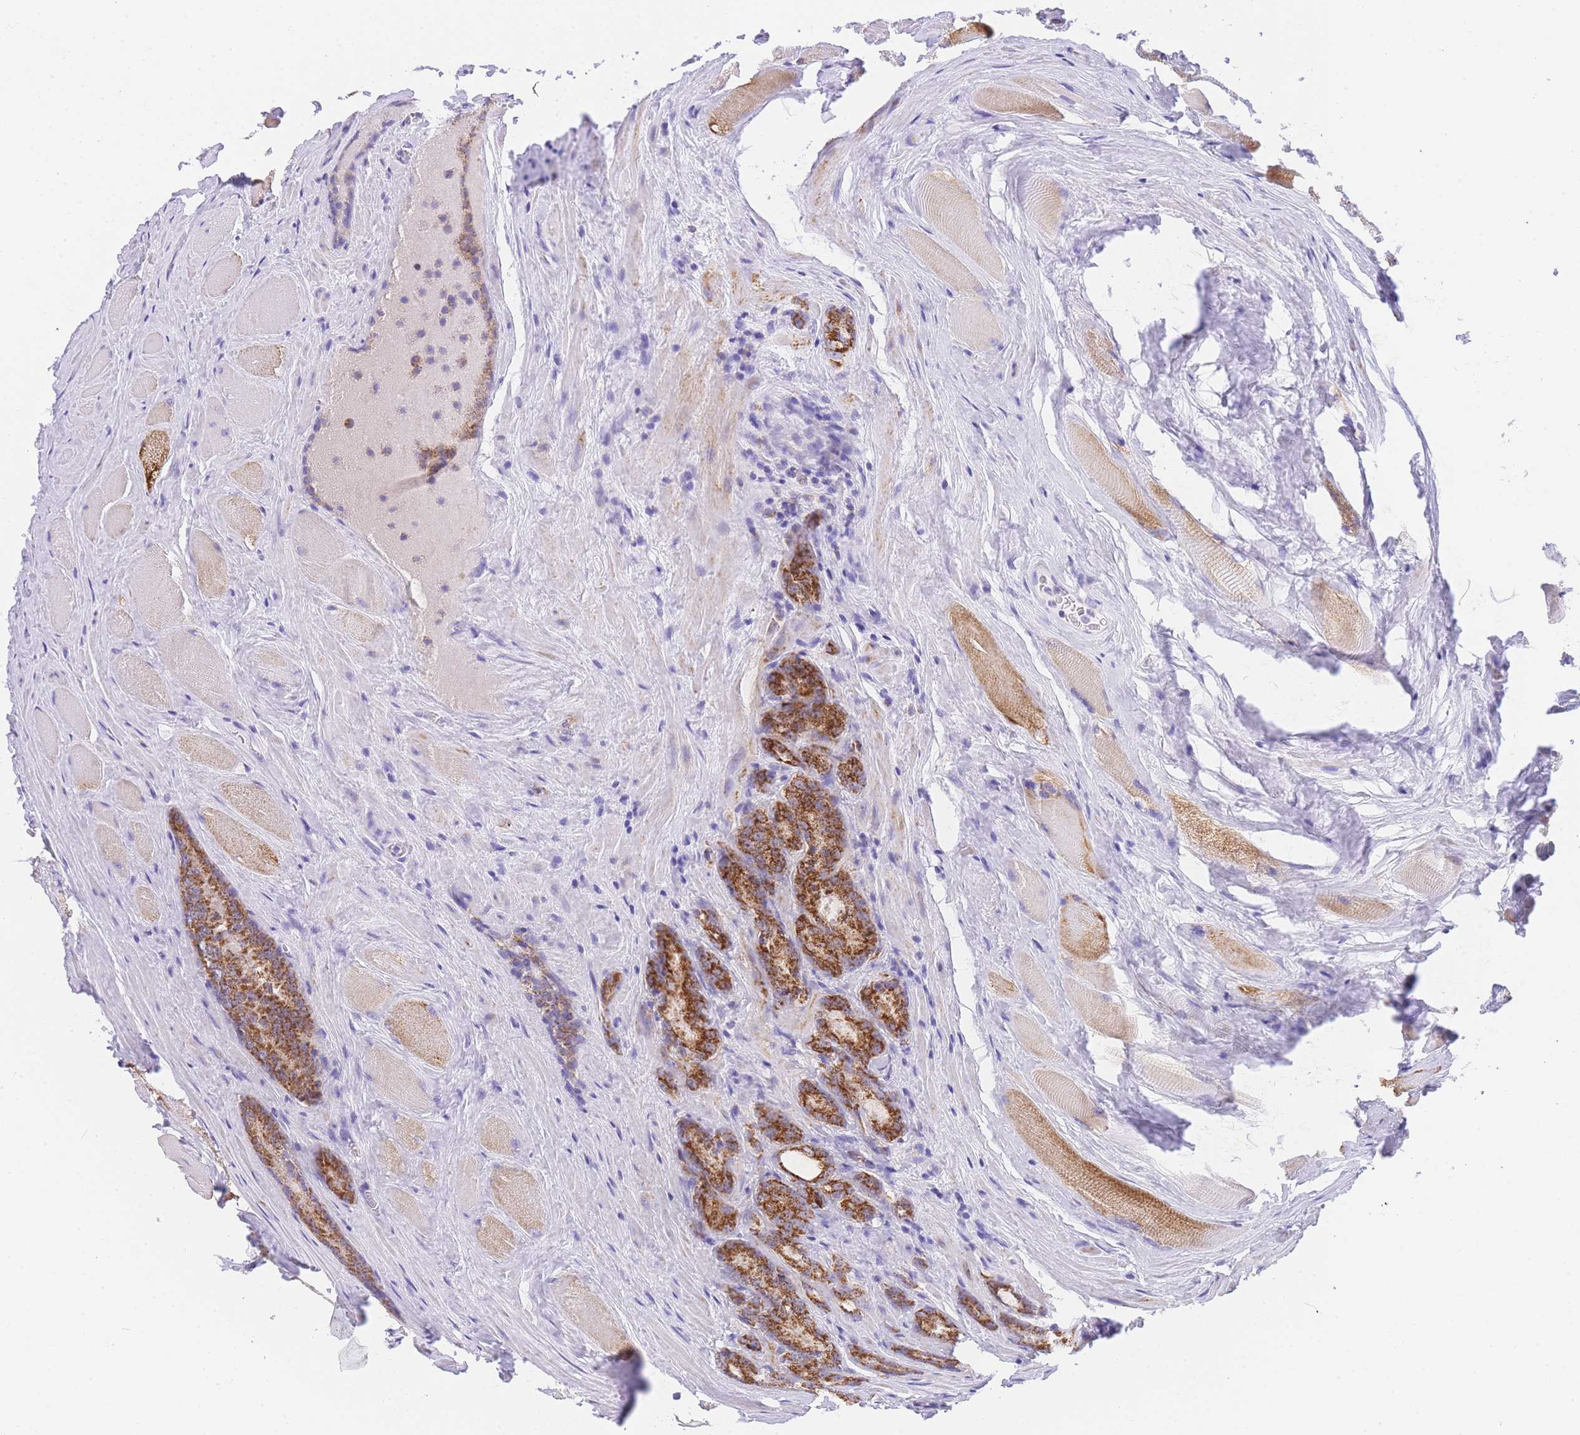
{"staining": {"intensity": "strong", "quantity": "25%-75%", "location": "cytoplasmic/membranous"}, "tissue": "prostate cancer", "cell_type": "Tumor cells", "image_type": "cancer", "snomed": [{"axis": "morphology", "description": "Adenocarcinoma, Low grade"}, {"axis": "topography", "description": "Prostate"}], "caption": "Immunohistochemistry (IHC) (DAB (3,3'-diaminobenzidine)) staining of human prostate cancer (low-grade adenocarcinoma) shows strong cytoplasmic/membranous protein staining in approximately 25%-75% of tumor cells. (brown staining indicates protein expression, while blue staining denotes nuclei).", "gene": "NKD2", "patient": {"sex": "male", "age": 68}}